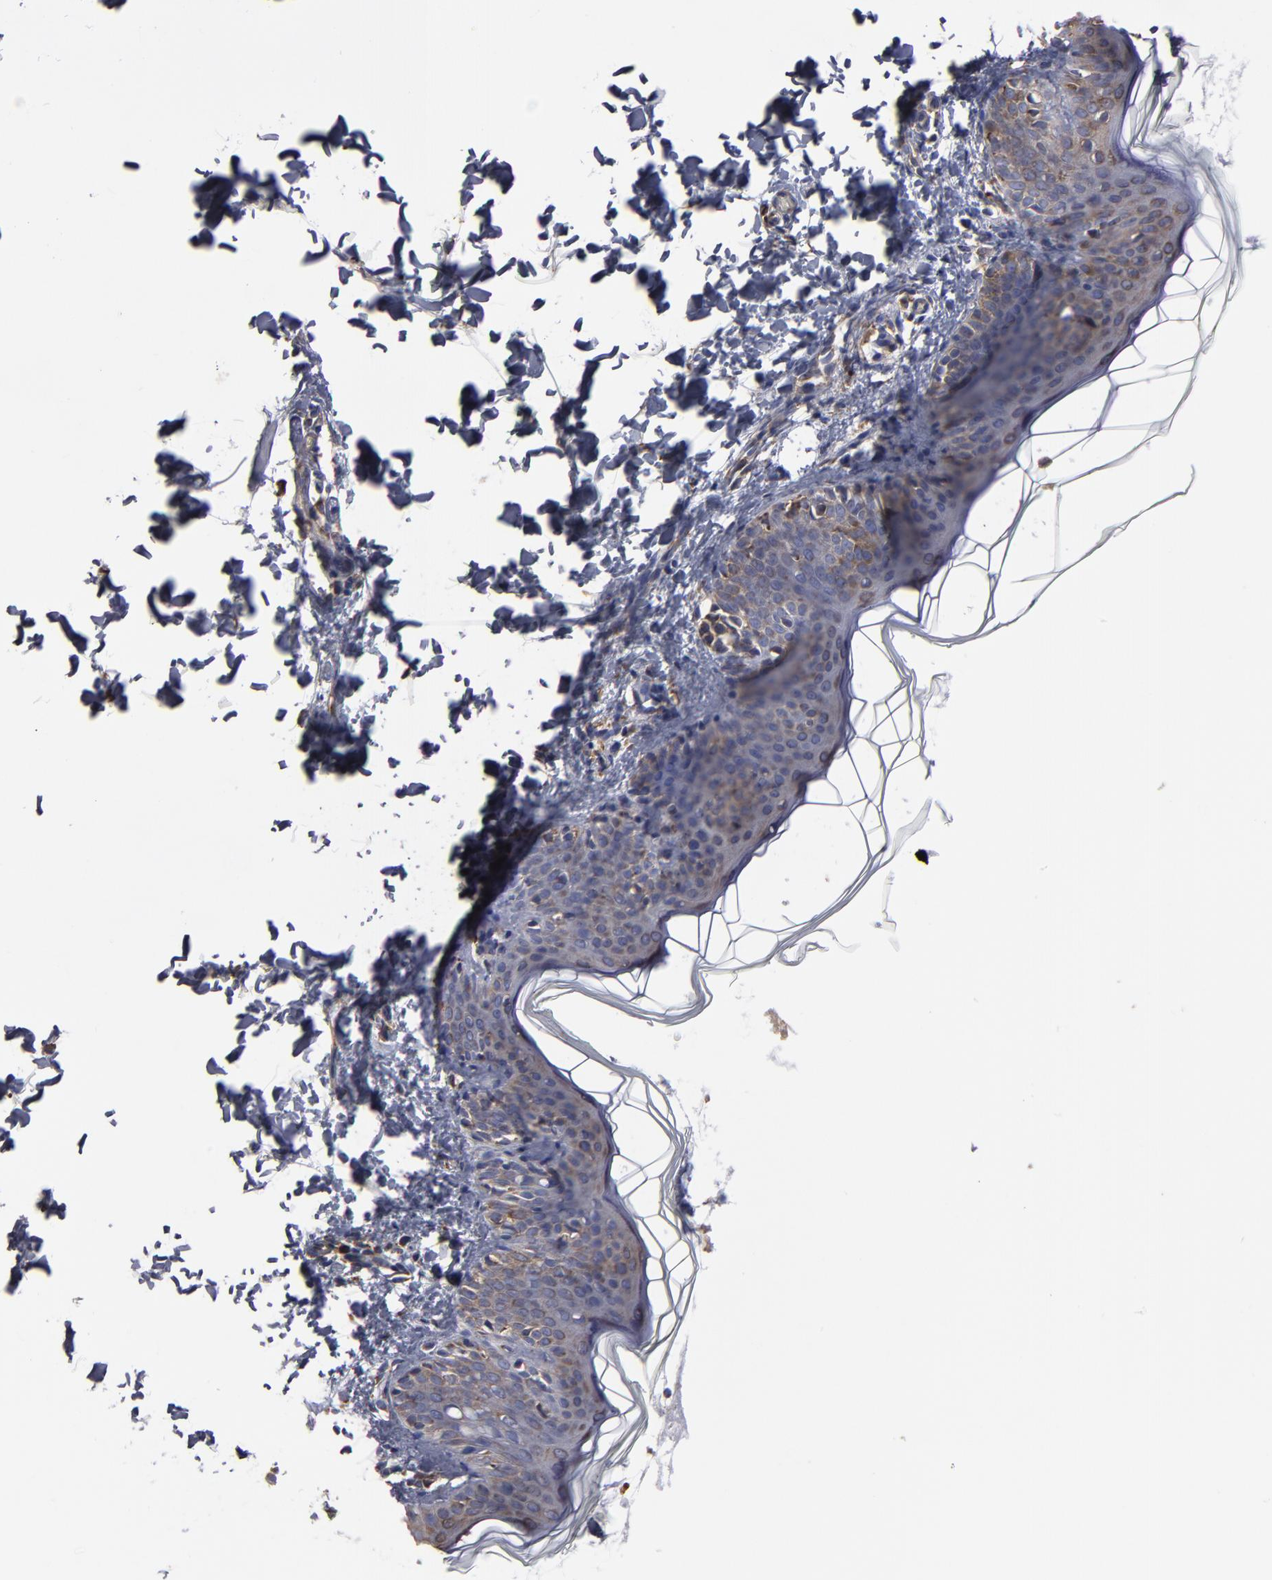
{"staining": {"intensity": "moderate", "quantity": ">75%", "location": "cytoplasmic/membranous"}, "tissue": "skin", "cell_type": "Fibroblasts", "image_type": "normal", "snomed": [{"axis": "morphology", "description": "Normal tissue, NOS"}, {"axis": "topography", "description": "Skin"}], "caption": "The micrograph shows immunohistochemical staining of normal skin. There is moderate cytoplasmic/membranous expression is identified in approximately >75% of fibroblasts. The staining was performed using DAB, with brown indicating positive protein expression. Nuclei are stained blue with hematoxylin.", "gene": "SND1", "patient": {"sex": "female", "age": 4}}